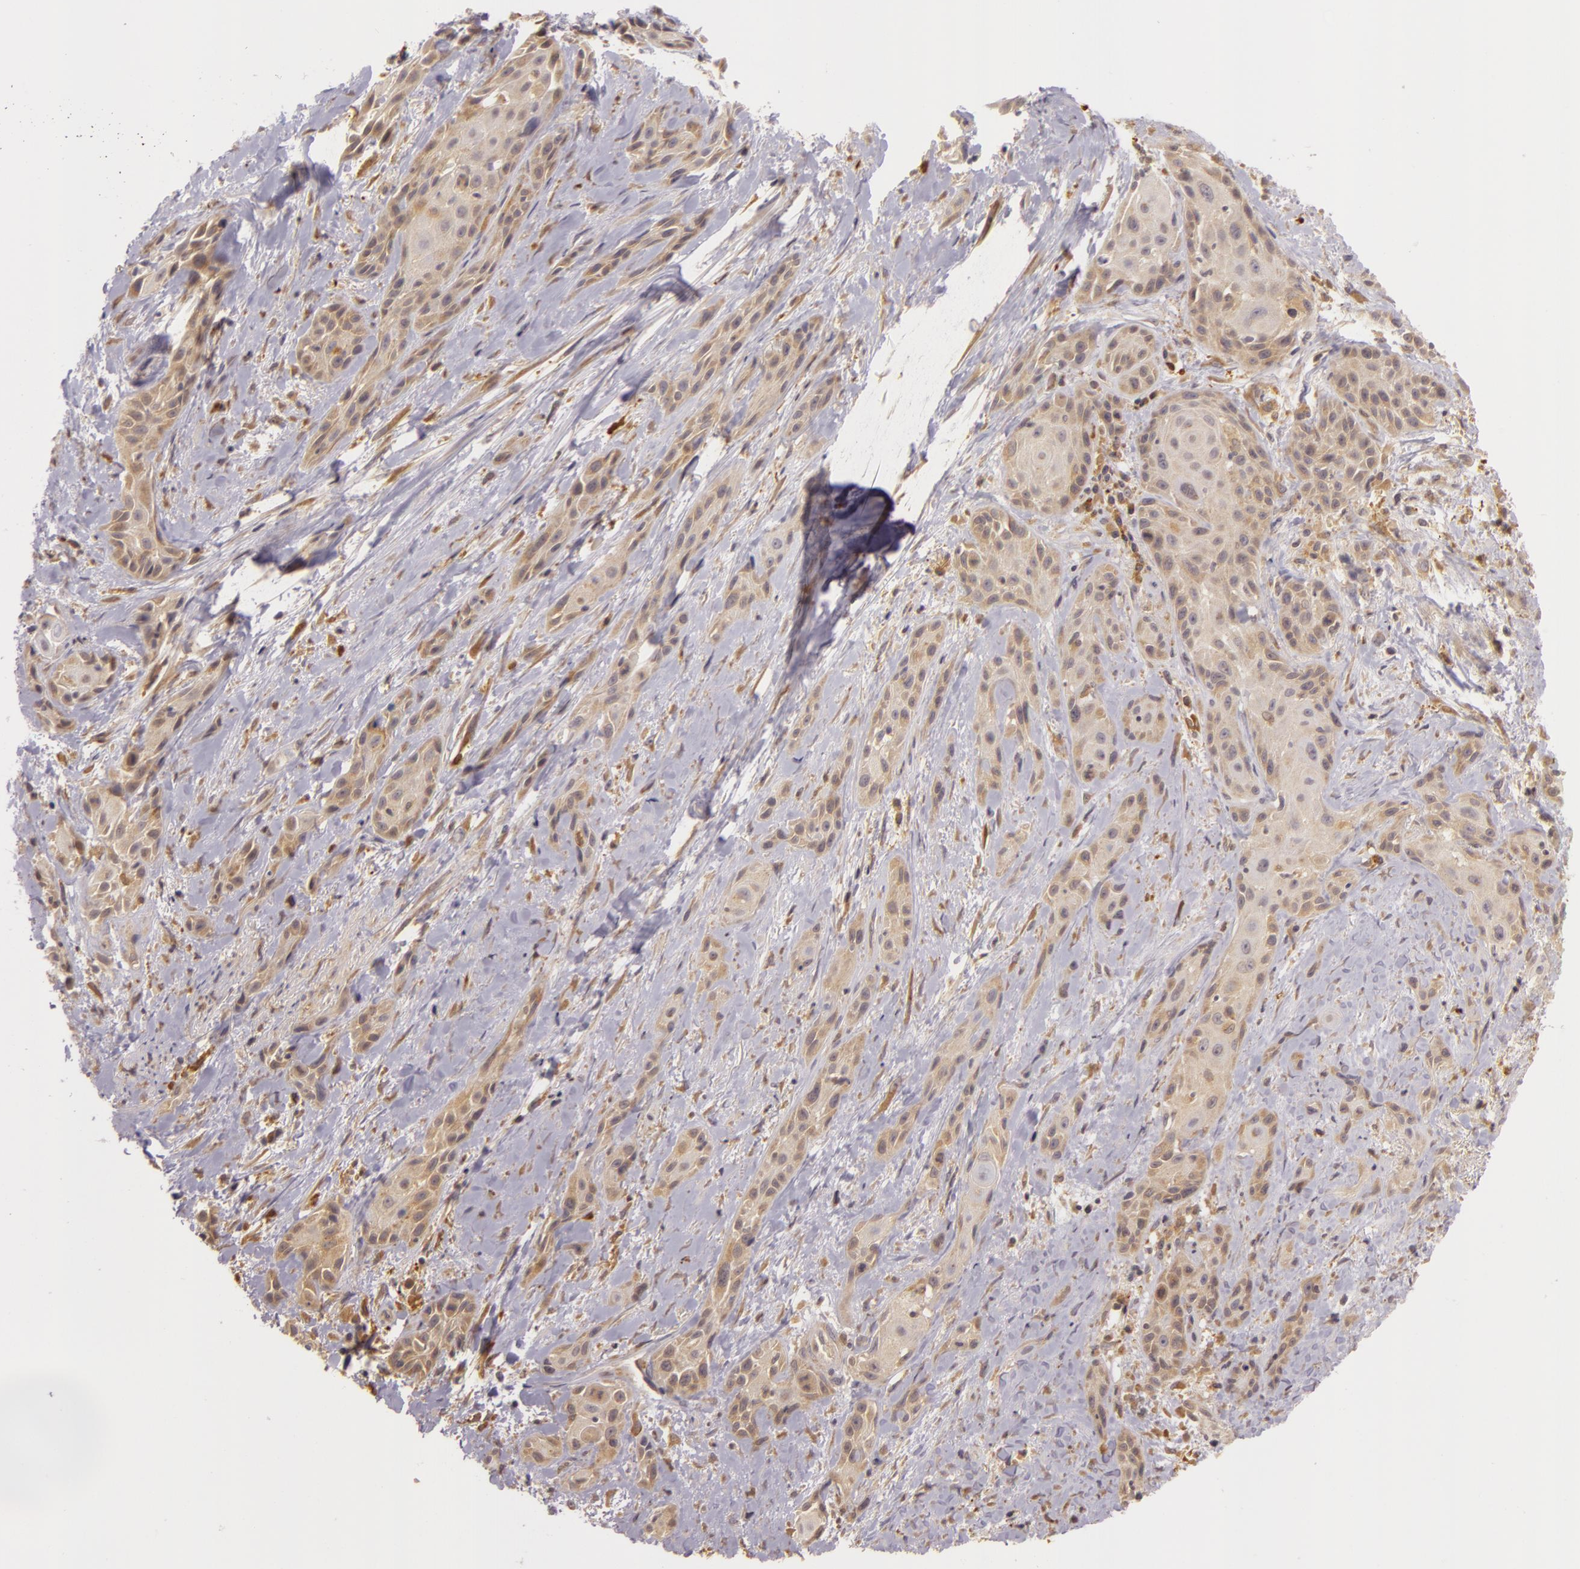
{"staining": {"intensity": "weak", "quantity": ">75%", "location": "cytoplasmic/membranous"}, "tissue": "skin cancer", "cell_type": "Tumor cells", "image_type": "cancer", "snomed": [{"axis": "morphology", "description": "Squamous cell carcinoma, NOS"}, {"axis": "topography", "description": "Skin"}, {"axis": "topography", "description": "Anal"}], "caption": "Immunohistochemistry micrograph of neoplastic tissue: skin squamous cell carcinoma stained using immunohistochemistry (IHC) reveals low levels of weak protein expression localized specifically in the cytoplasmic/membranous of tumor cells, appearing as a cytoplasmic/membranous brown color.", "gene": "PPP1R3F", "patient": {"sex": "male", "age": 64}}